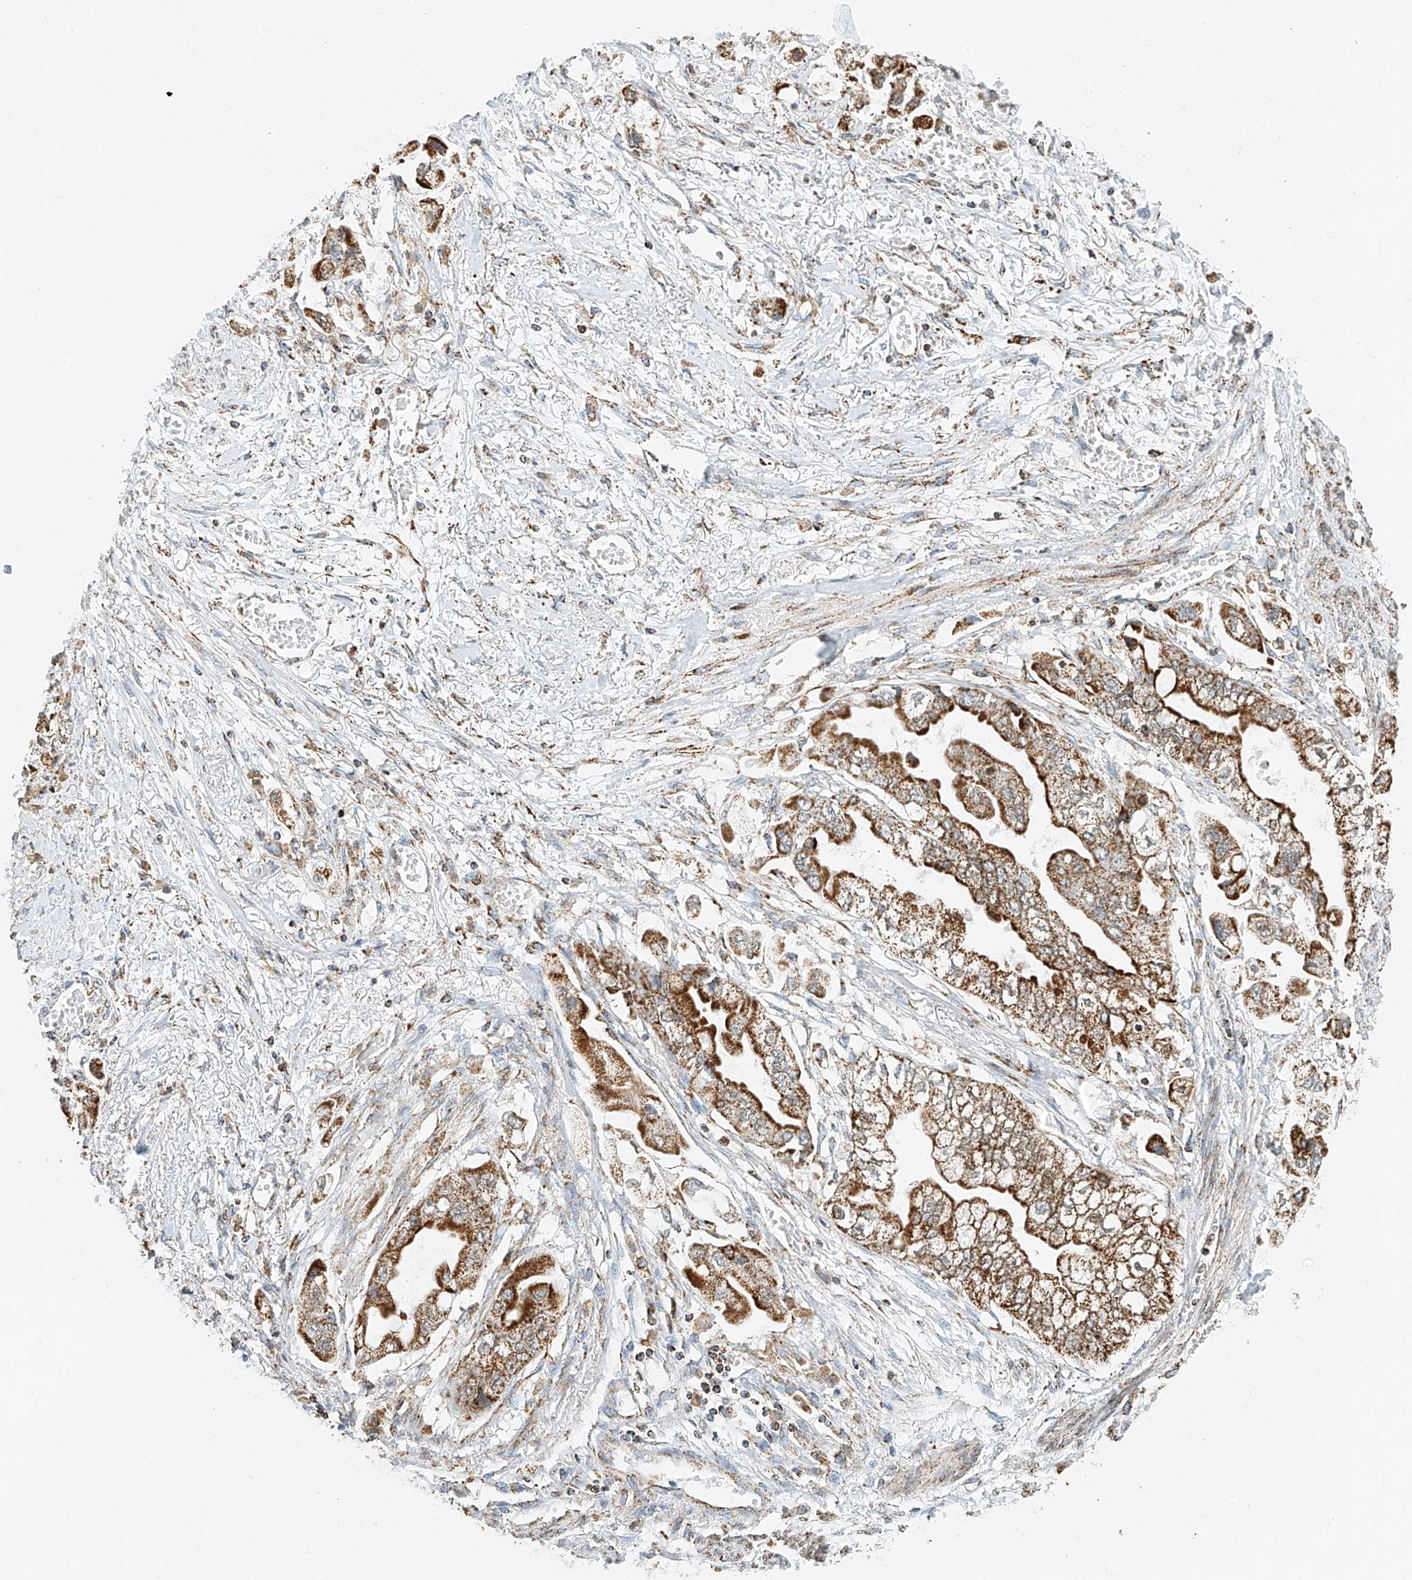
{"staining": {"intensity": "strong", "quantity": ">75%", "location": "cytoplasmic/membranous"}, "tissue": "stomach cancer", "cell_type": "Tumor cells", "image_type": "cancer", "snomed": [{"axis": "morphology", "description": "Adenocarcinoma, NOS"}, {"axis": "topography", "description": "Stomach"}], "caption": "Immunohistochemical staining of stomach adenocarcinoma displays high levels of strong cytoplasmic/membranous expression in about >75% of tumor cells.", "gene": "PPA2", "patient": {"sex": "male", "age": 62}}